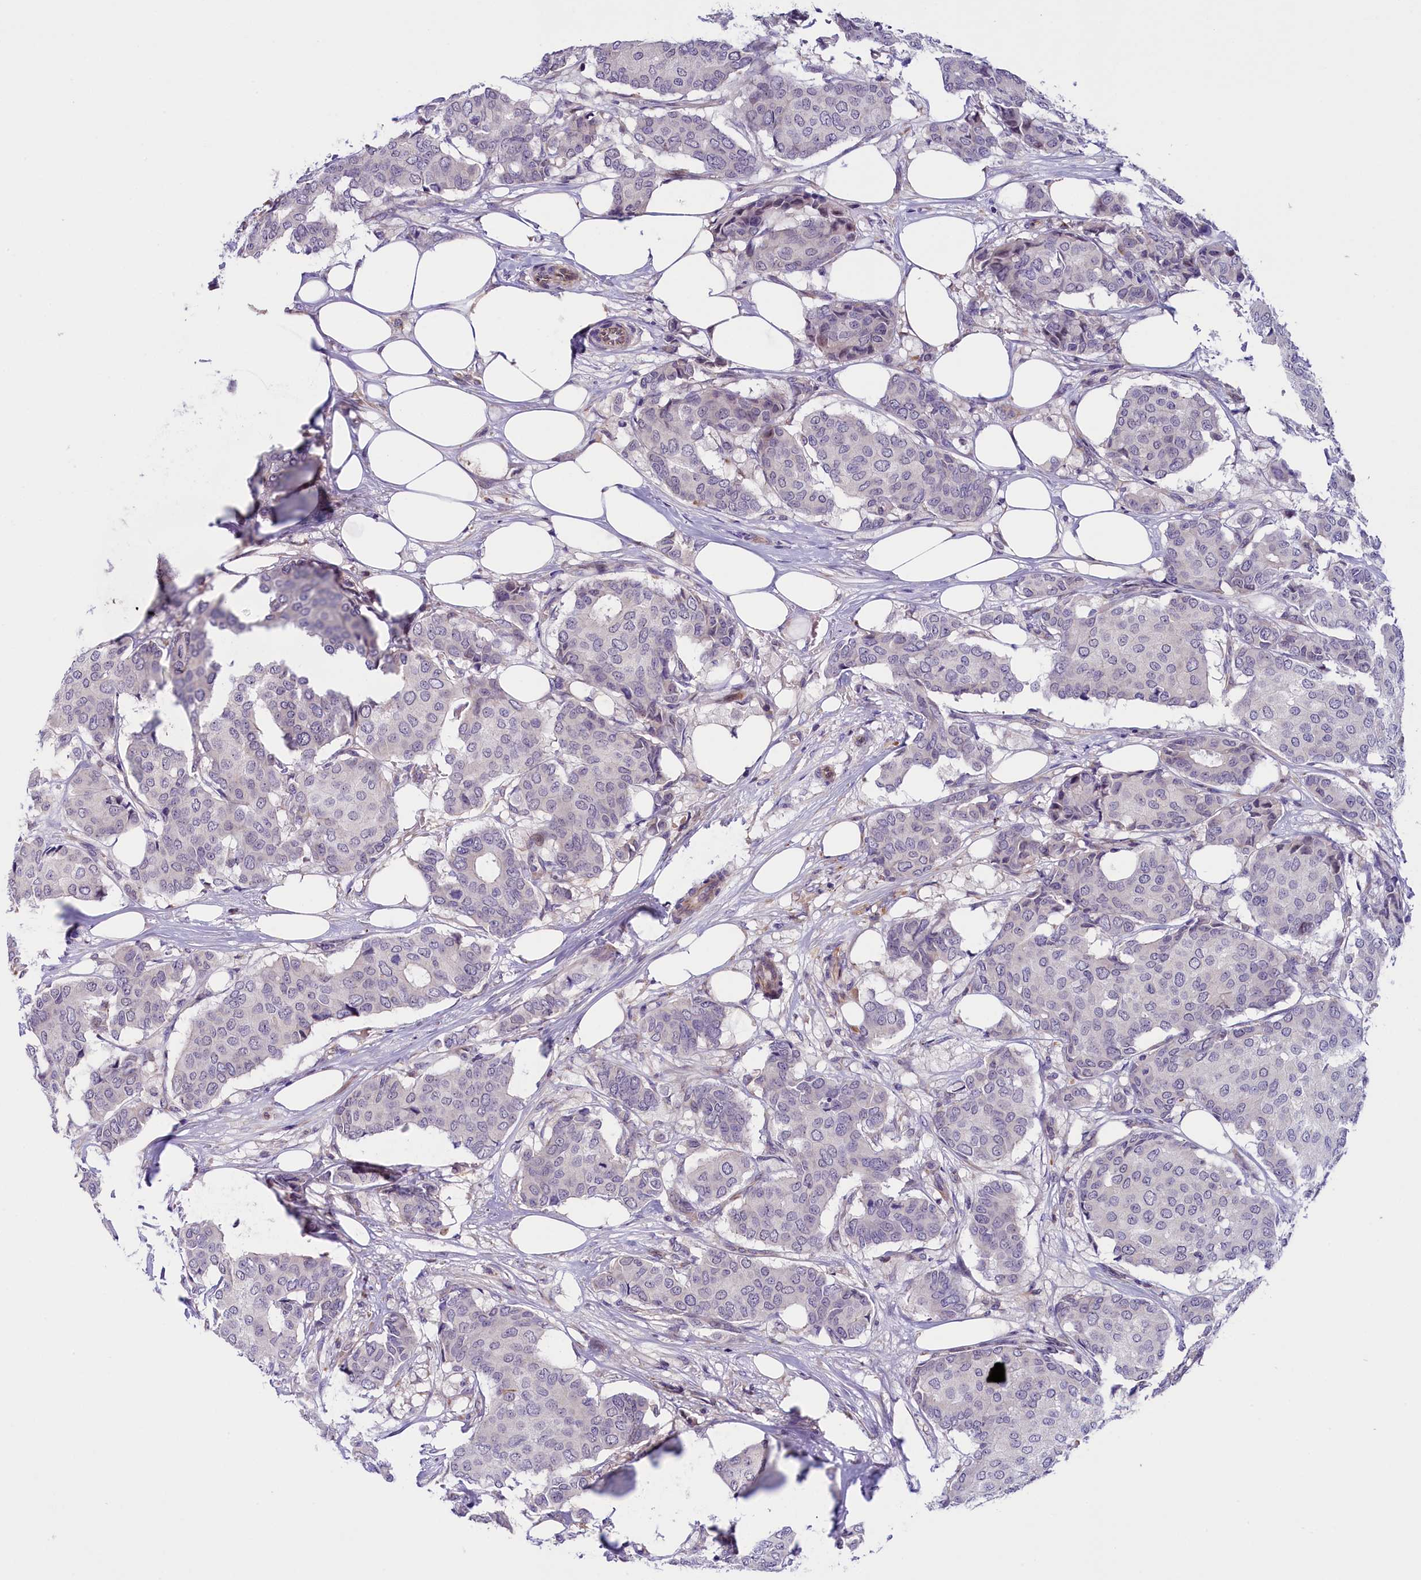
{"staining": {"intensity": "negative", "quantity": "none", "location": "none"}, "tissue": "breast cancer", "cell_type": "Tumor cells", "image_type": "cancer", "snomed": [{"axis": "morphology", "description": "Duct carcinoma"}, {"axis": "topography", "description": "Breast"}], "caption": "Photomicrograph shows no protein staining in tumor cells of breast cancer (intraductal carcinoma) tissue.", "gene": "CCDC32", "patient": {"sex": "female", "age": 75}}